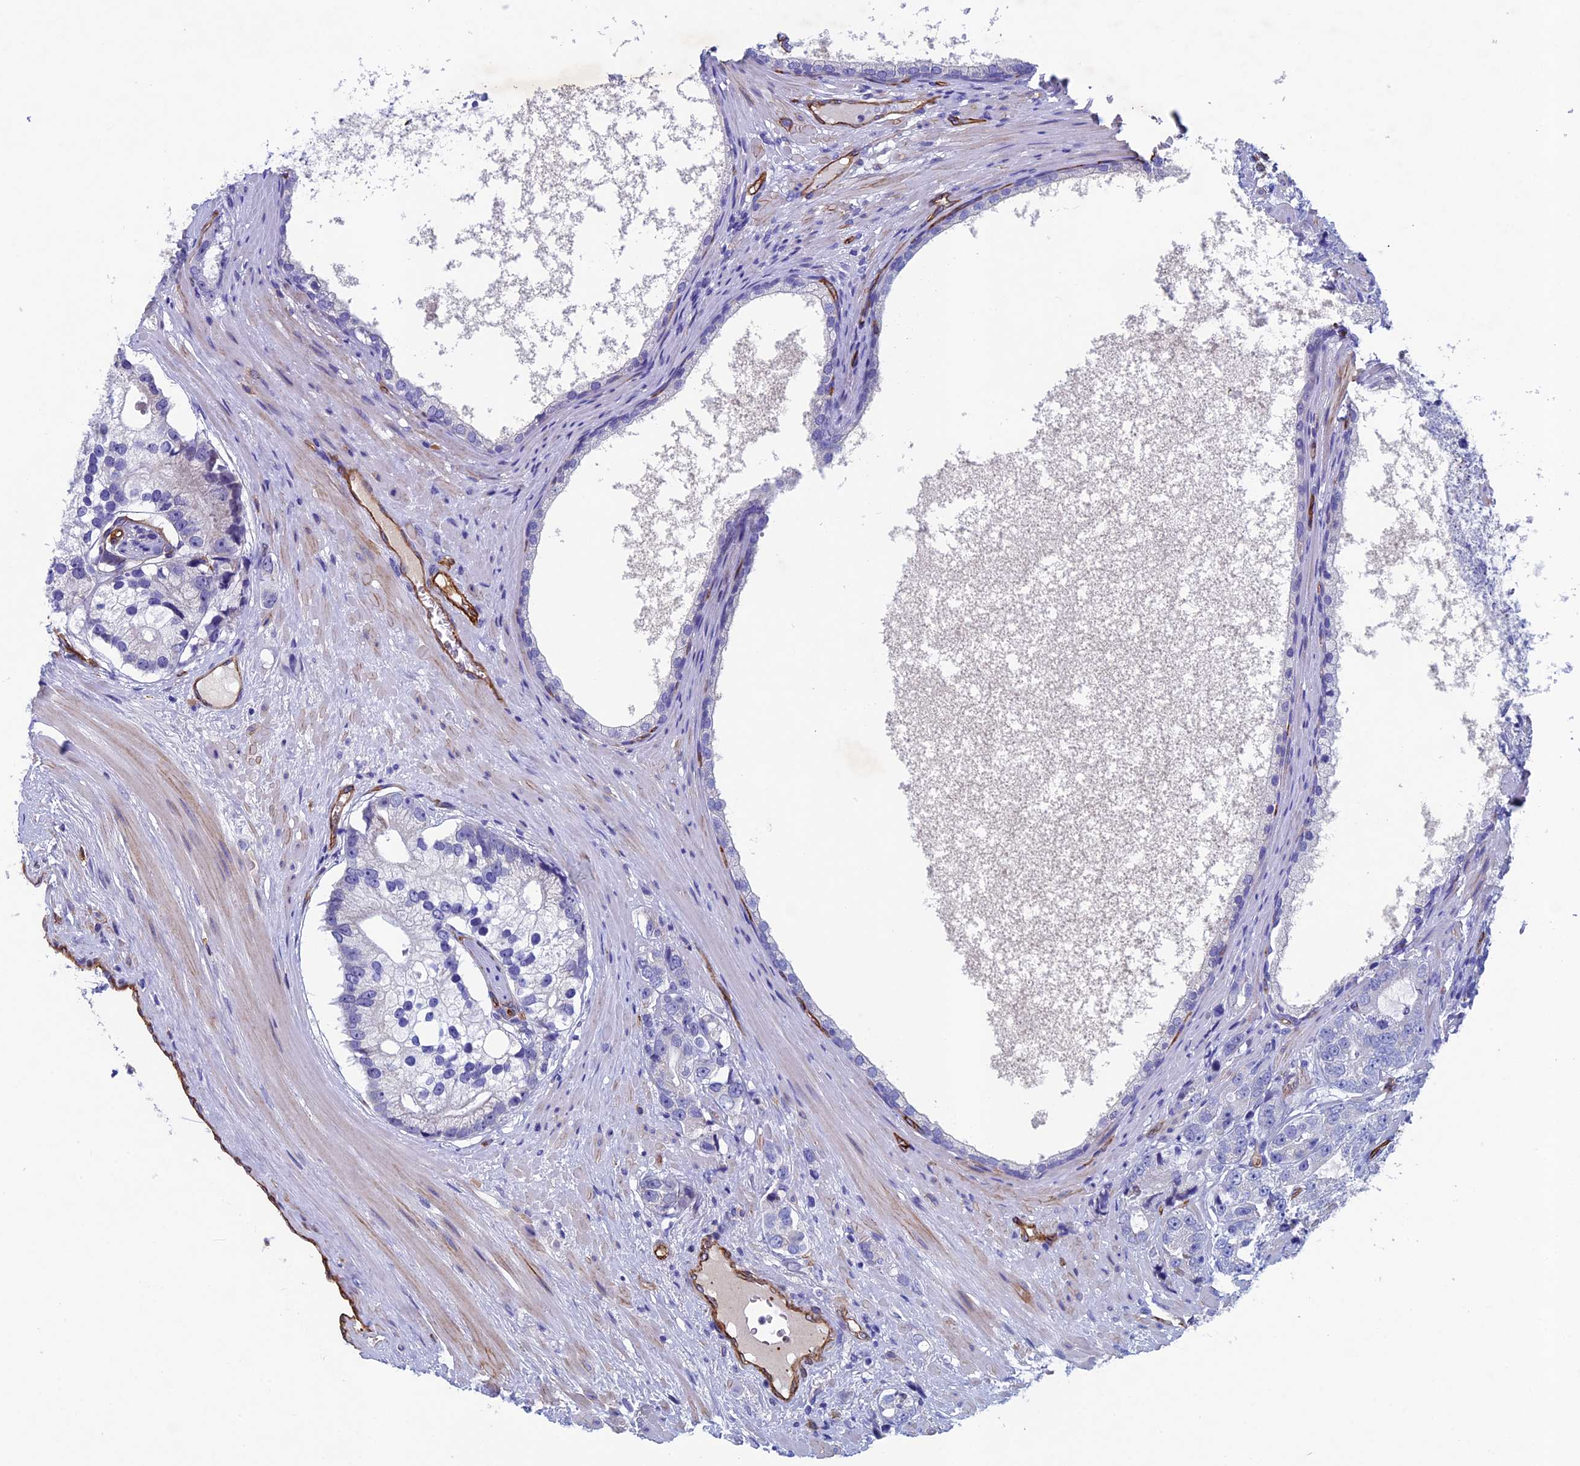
{"staining": {"intensity": "negative", "quantity": "none", "location": "none"}, "tissue": "prostate cancer", "cell_type": "Tumor cells", "image_type": "cancer", "snomed": [{"axis": "morphology", "description": "Adenocarcinoma, High grade"}, {"axis": "topography", "description": "Prostate"}], "caption": "IHC histopathology image of neoplastic tissue: prostate cancer stained with DAB shows no significant protein positivity in tumor cells.", "gene": "INSYN1", "patient": {"sex": "male", "age": 75}}